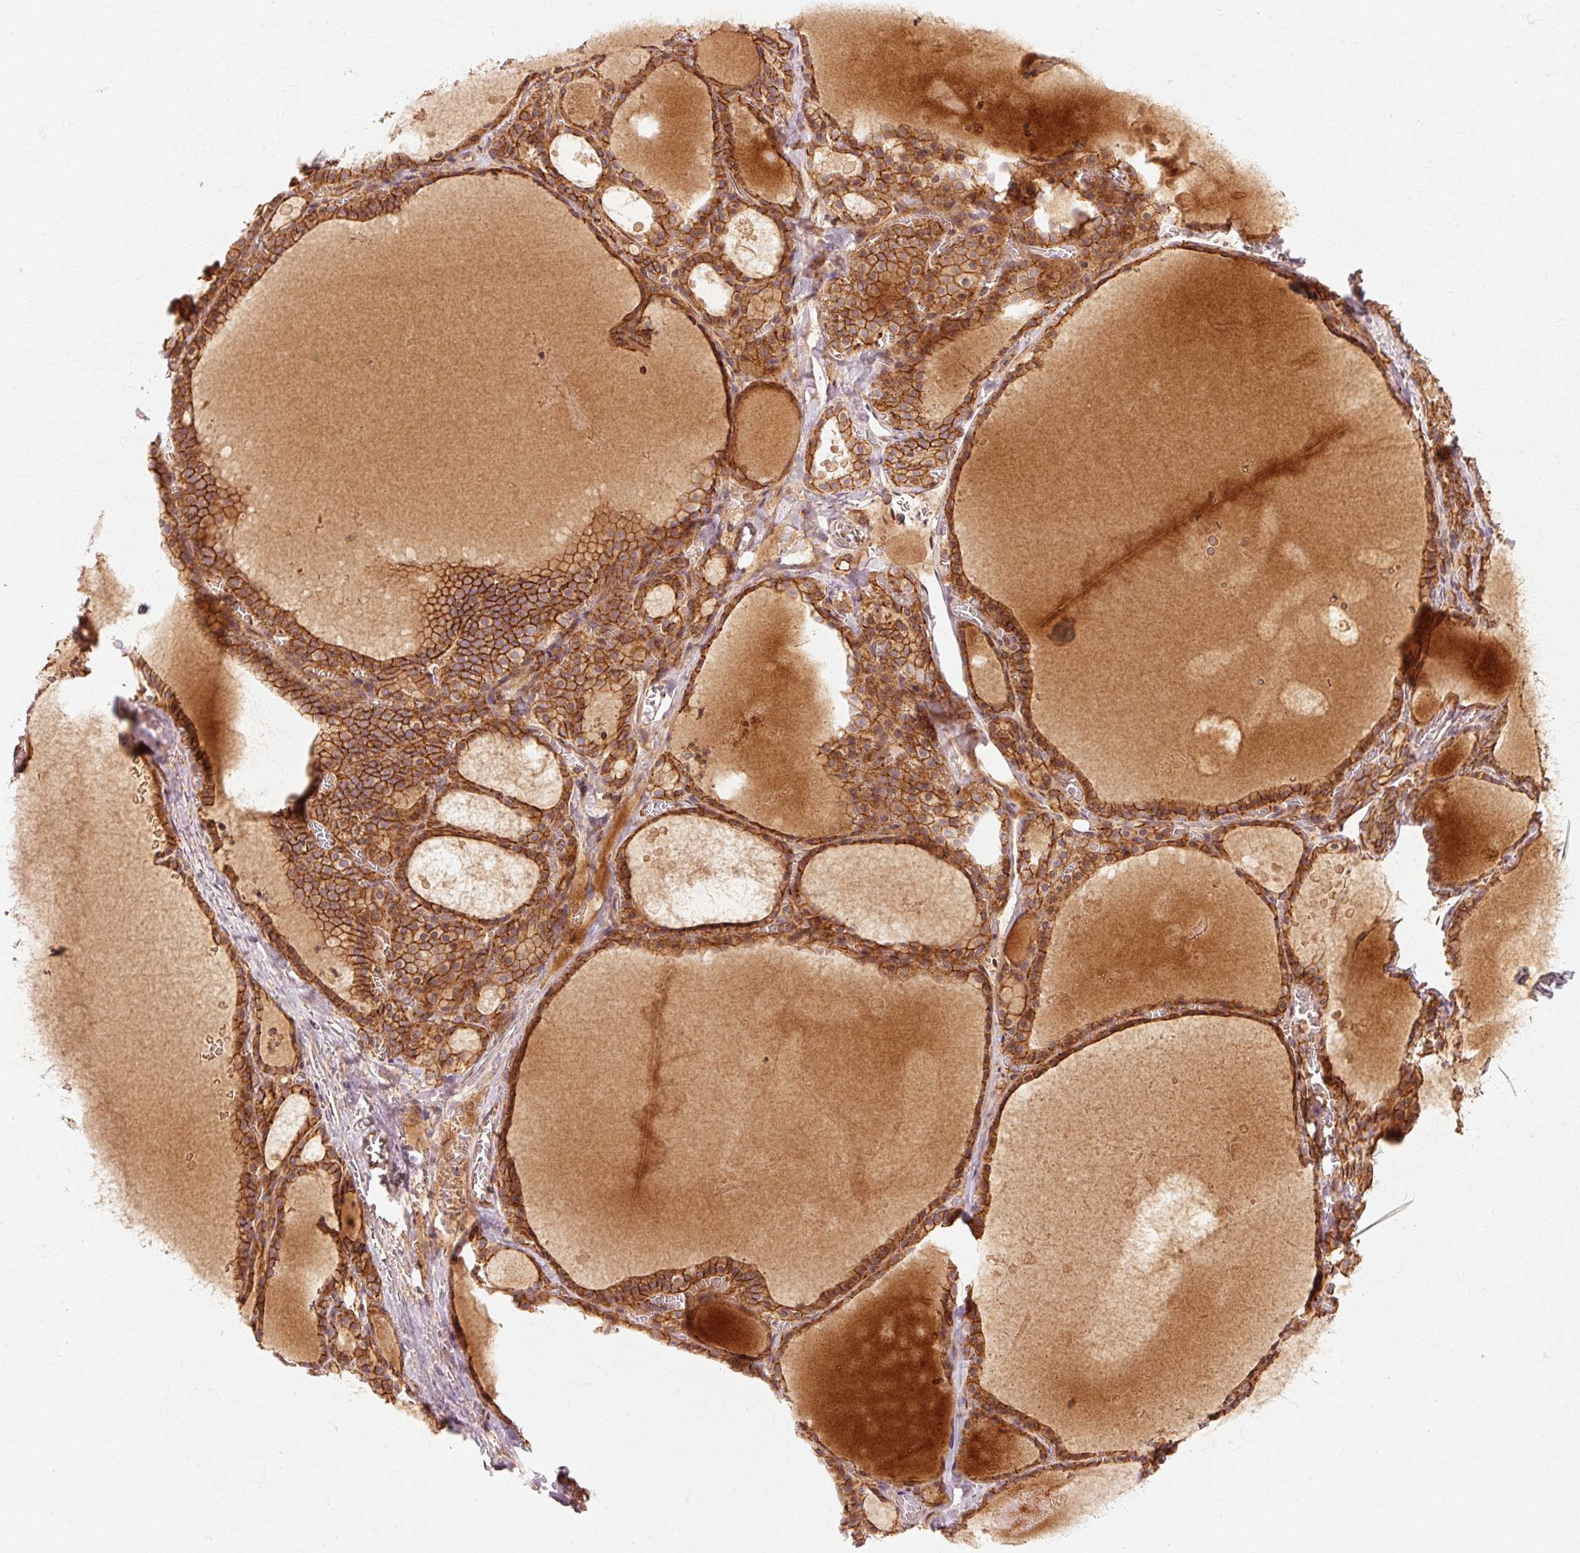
{"staining": {"intensity": "strong", "quantity": ">75%", "location": "cytoplasmic/membranous"}, "tissue": "thyroid gland", "cell_type": "Glandular cells", "image_type": "normal", "snomed": [{"axis": "morphology", "description": "Normal tissue, NOS"}, {"axis": "topography", "description": "Thyroid gland"}], "caption": "A brown stain shows strong cytoplasmic/membranous positivity of a protein in glandular cells of normal human thyroid gland.", "gene": "CTNNA1", "patient": {"sex": "male", "age": 56}}